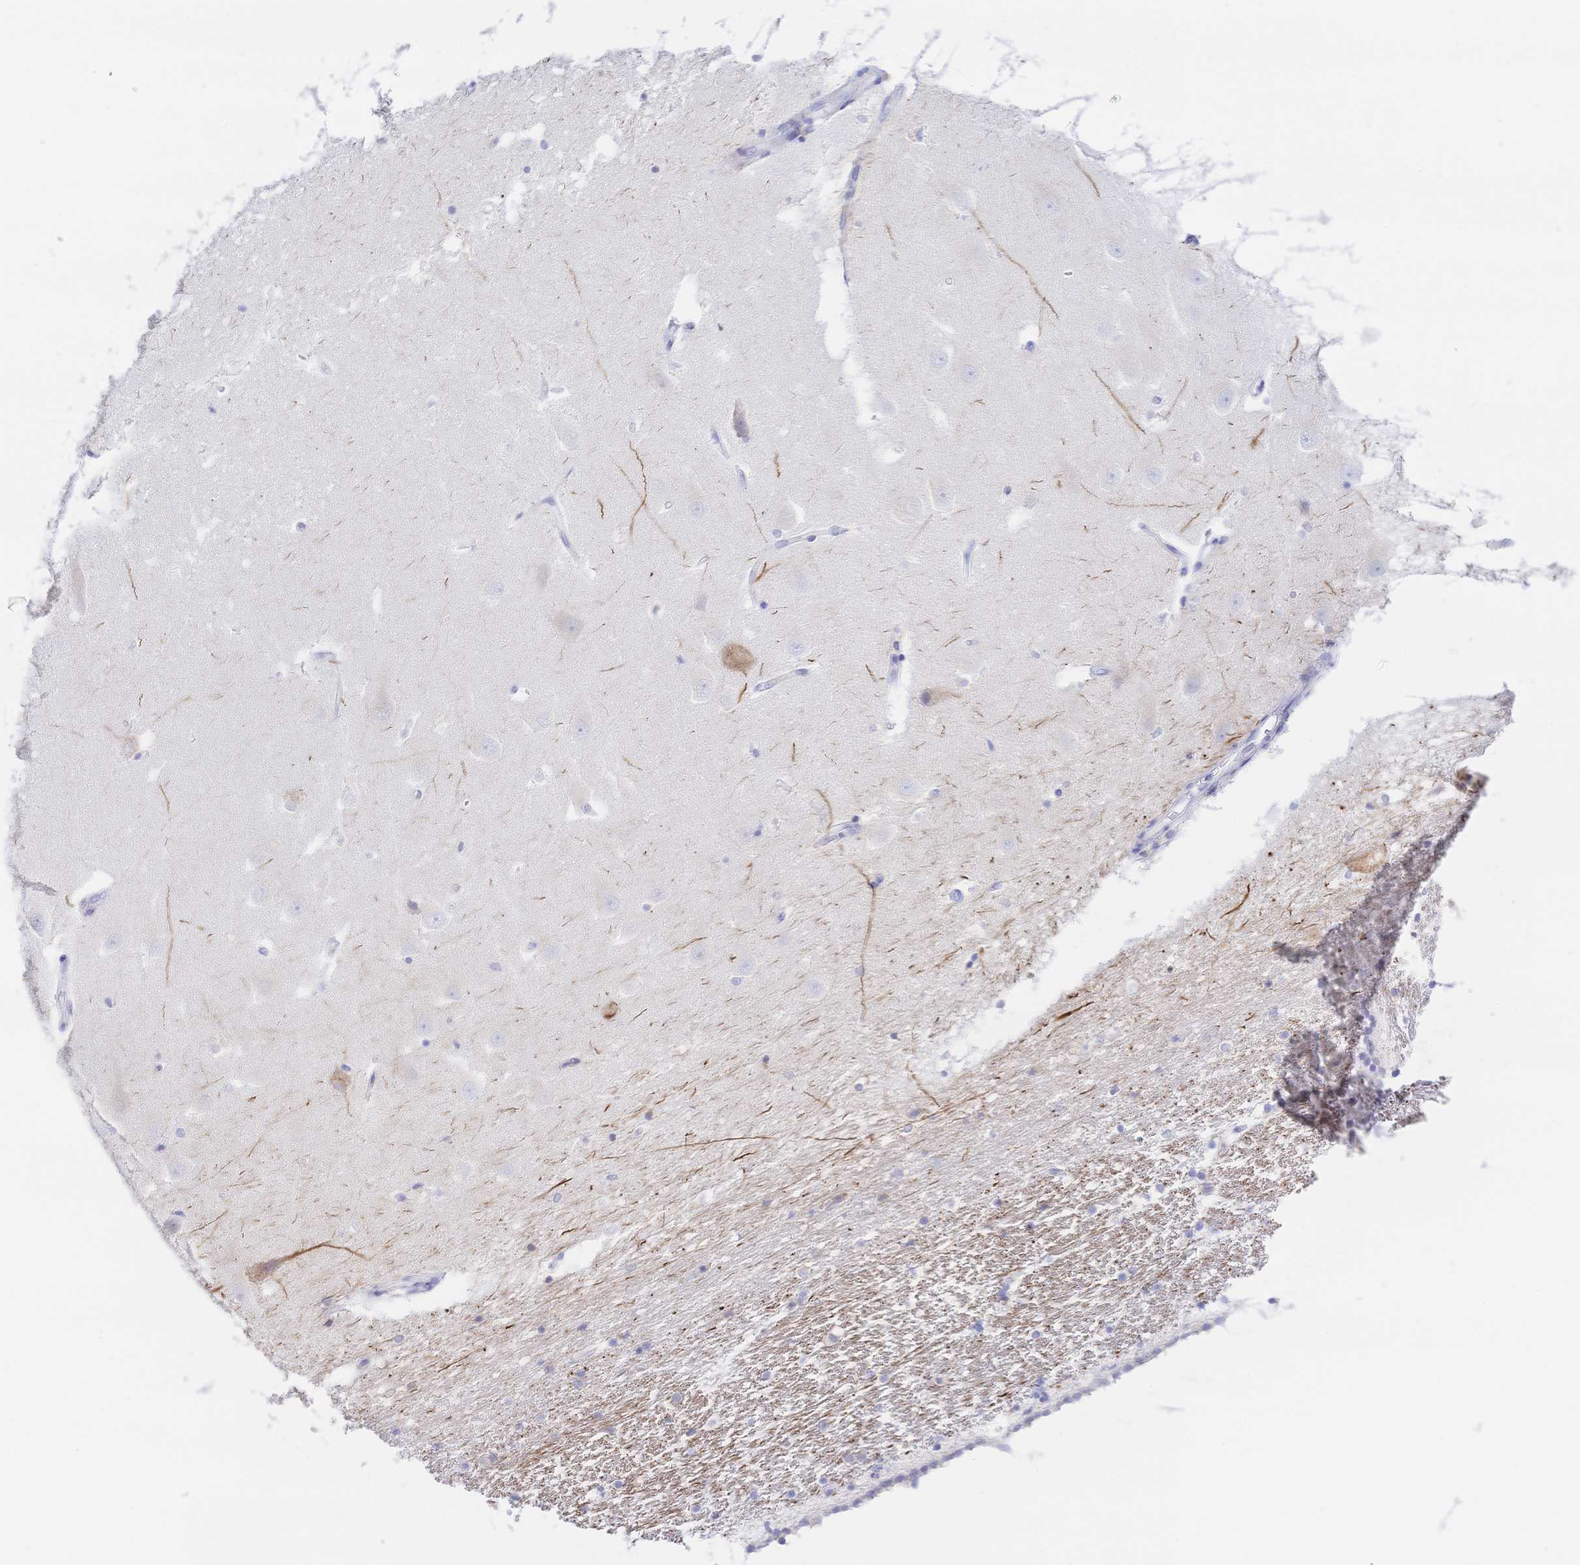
{"staining": {"intensity": "negative", "quantity": "none", "location": "none"}, "tissue": "hippocampus", "cell_type": "Glial cells", "image_type": "normal", "snomed": [{"axis": "morphology", "description": "Normal tissue, NOS"}, {"axis": "topography", "description": "Hippocampus"}], "caption": "Immunohistochemistry (IHC) photomicrograph of normal human hippocampus stained for a protein (brown), which shows no expression in glial cells.", "gene": "SIAH3", "patient": {"sex": "male", "age": 63}}